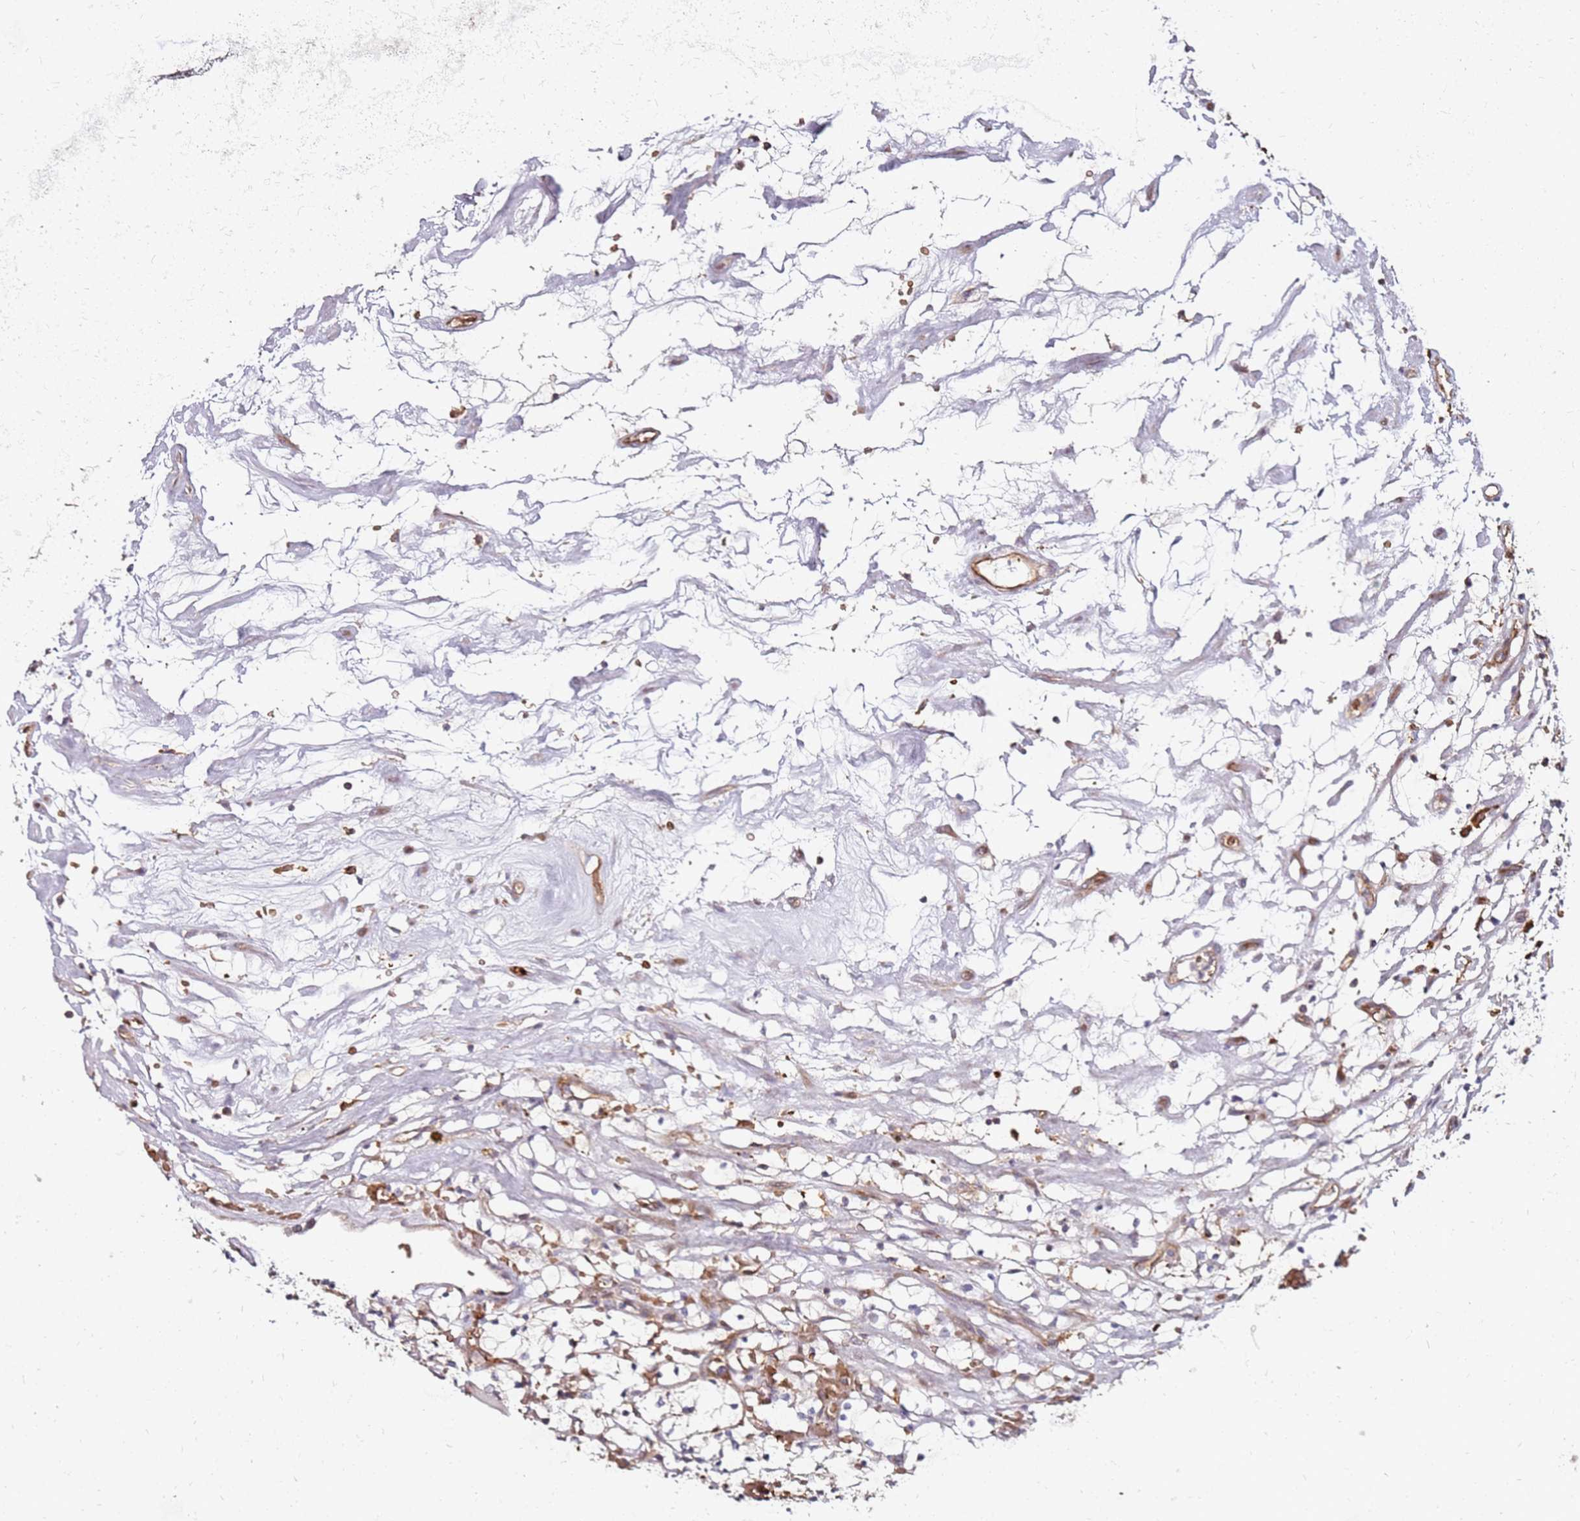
{"staining": {"intensity": "negative", "quantity": "none", "location": "none"}, "tissue": "renal cancer", "cell_type": "Tumor cells", "image_type": "cancer", "snomed": [{"axis": "morphology", "description": "Adenocarcinoma, NOS"}, {"axis": "topography", "description": "Kidney"}], "caption": "This is a photomicrograph of immunohistochemistry (IHC) staining of renal cancer (adenocarcinoma), which shows no expression in tumor cells.", "gene": "RNF11", "patient": {"sex": "female", "age": 69}}